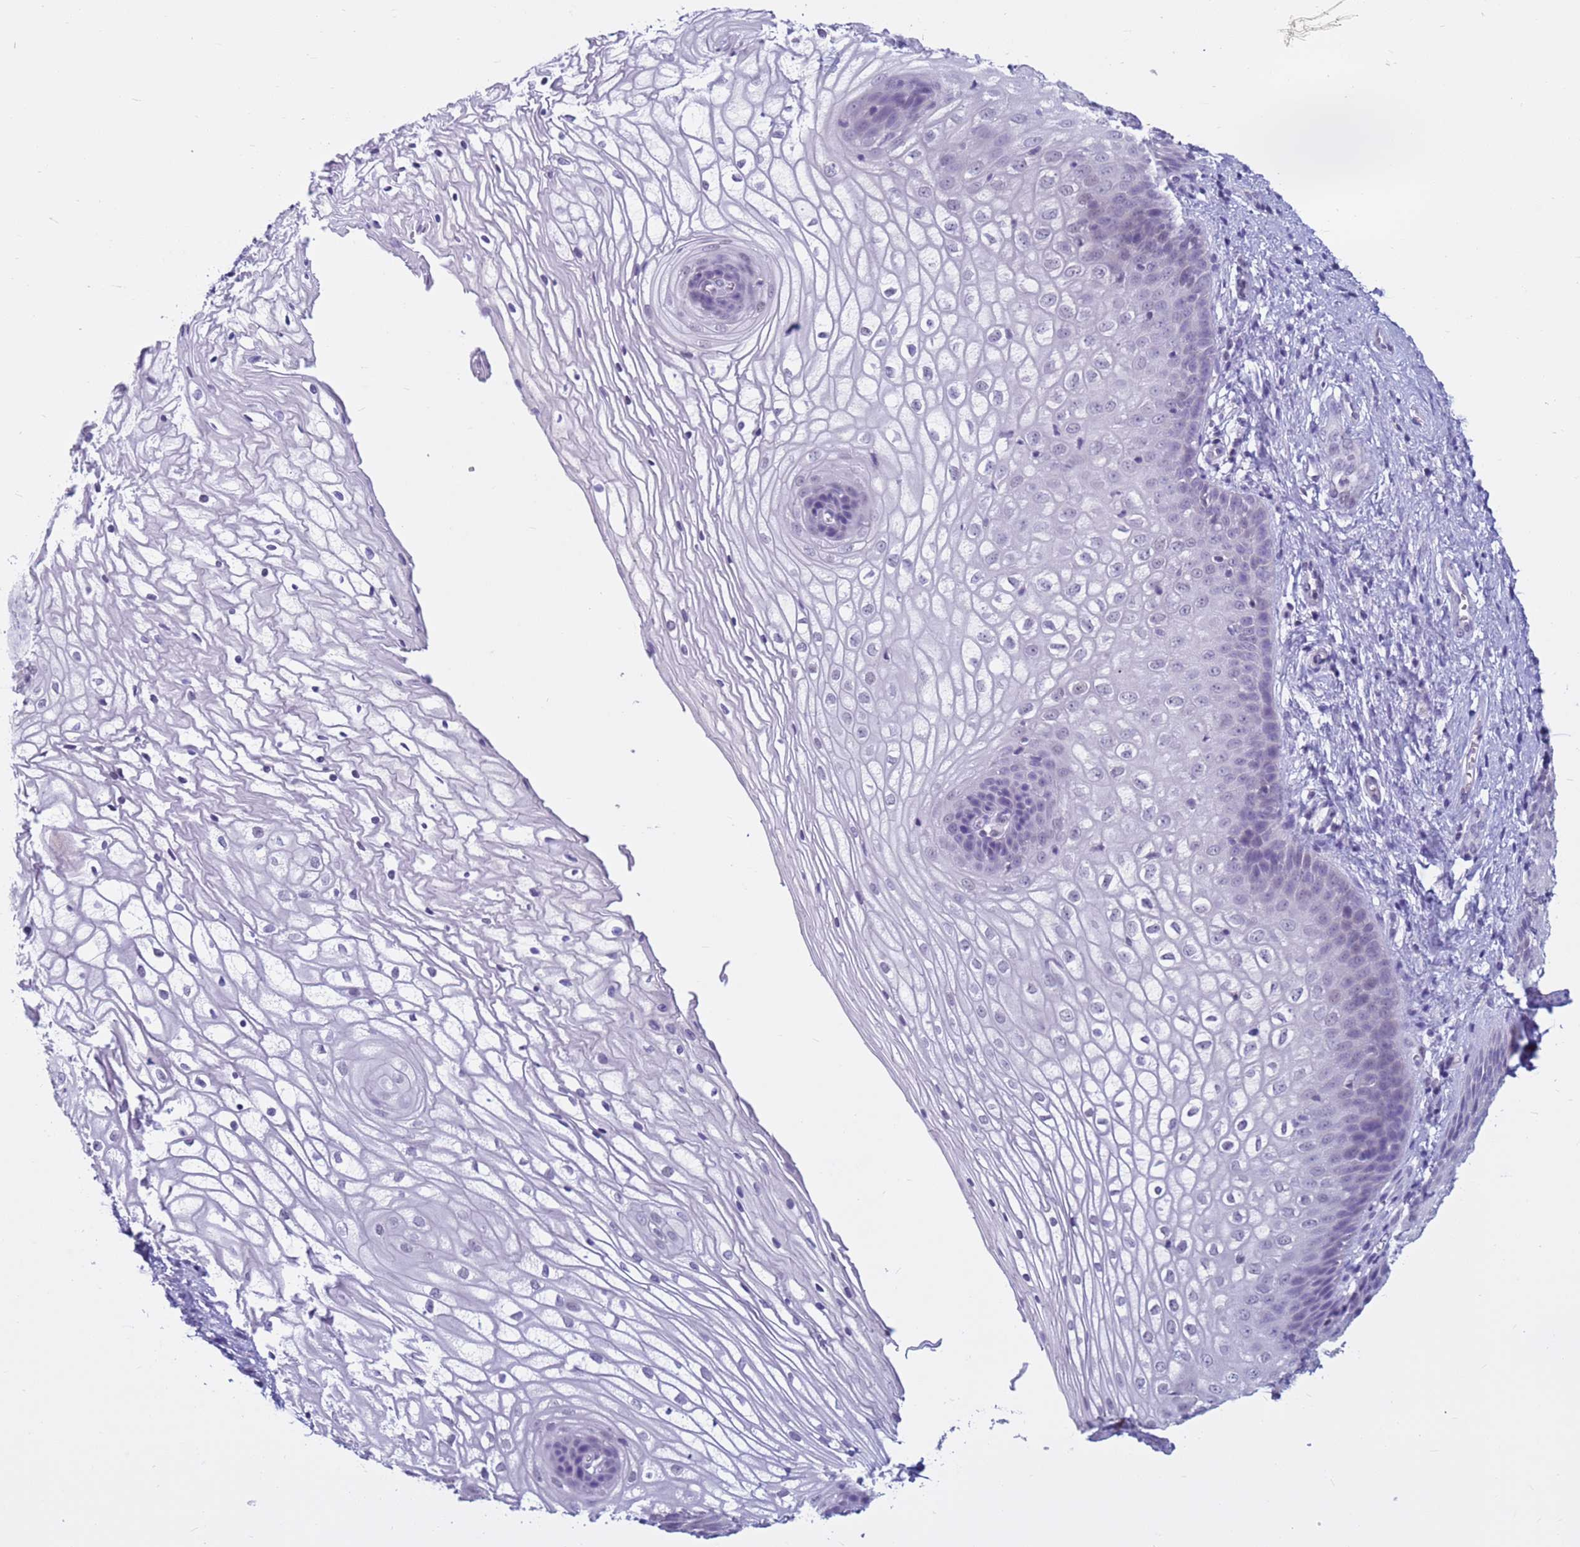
{"staining": {"intensity": "negative", "quantity": "none", "location": "none"}, "tissue": "vagina", "cell_type": "Squamous epithelial cells", "image_type": "normal", "snomed": [{"axis": "morphology", "description": "Normal tissue, NOS"}, {"axis": "topography", "description": "Vagina"}], "caption": "An immunohistochemistry (IHC) image of unremarkable vagina is shown. There is no staining in squamous epithelial cells of vagina.", "gene": "CDK2AP2", "patient": {"sex": "female", "age": 34}}